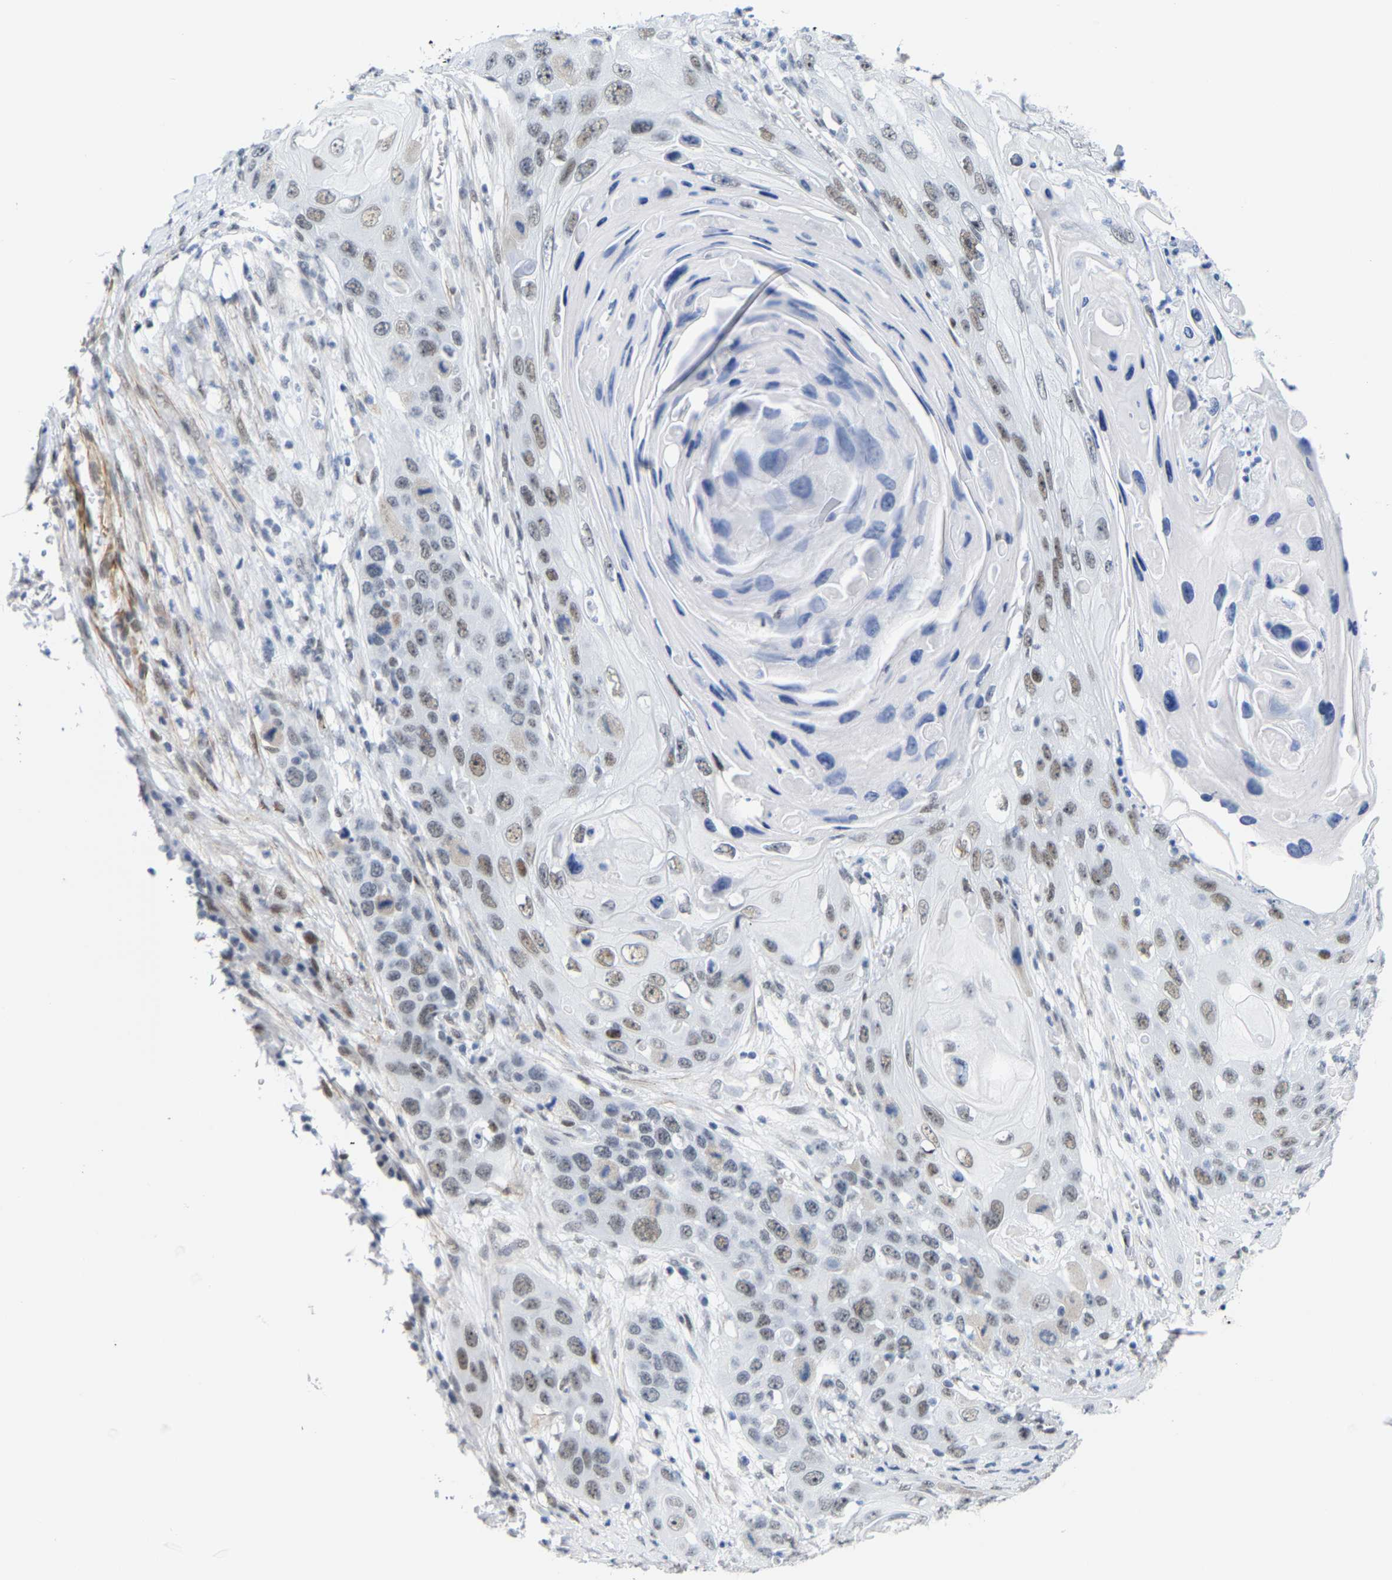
{"staining": {"intensity": "weak", "quantity": ">75%", "location": "nuclear"}, "tissue": "skin cancer", "cell_type": "Tumor cells", "image_type": "cancer", "snomed": [{"axis": "morphology", "description": "Squamous cell carcinoma, NOS"}, {"axis": "topography", "description": "Skin"}], "caption": "A micrograph of skin cancer stained for a protein reveals weak nuclear brown staining in tumor cells.", "gene": "FAM180A", "patient": {"sex": "male", "age": 55}}